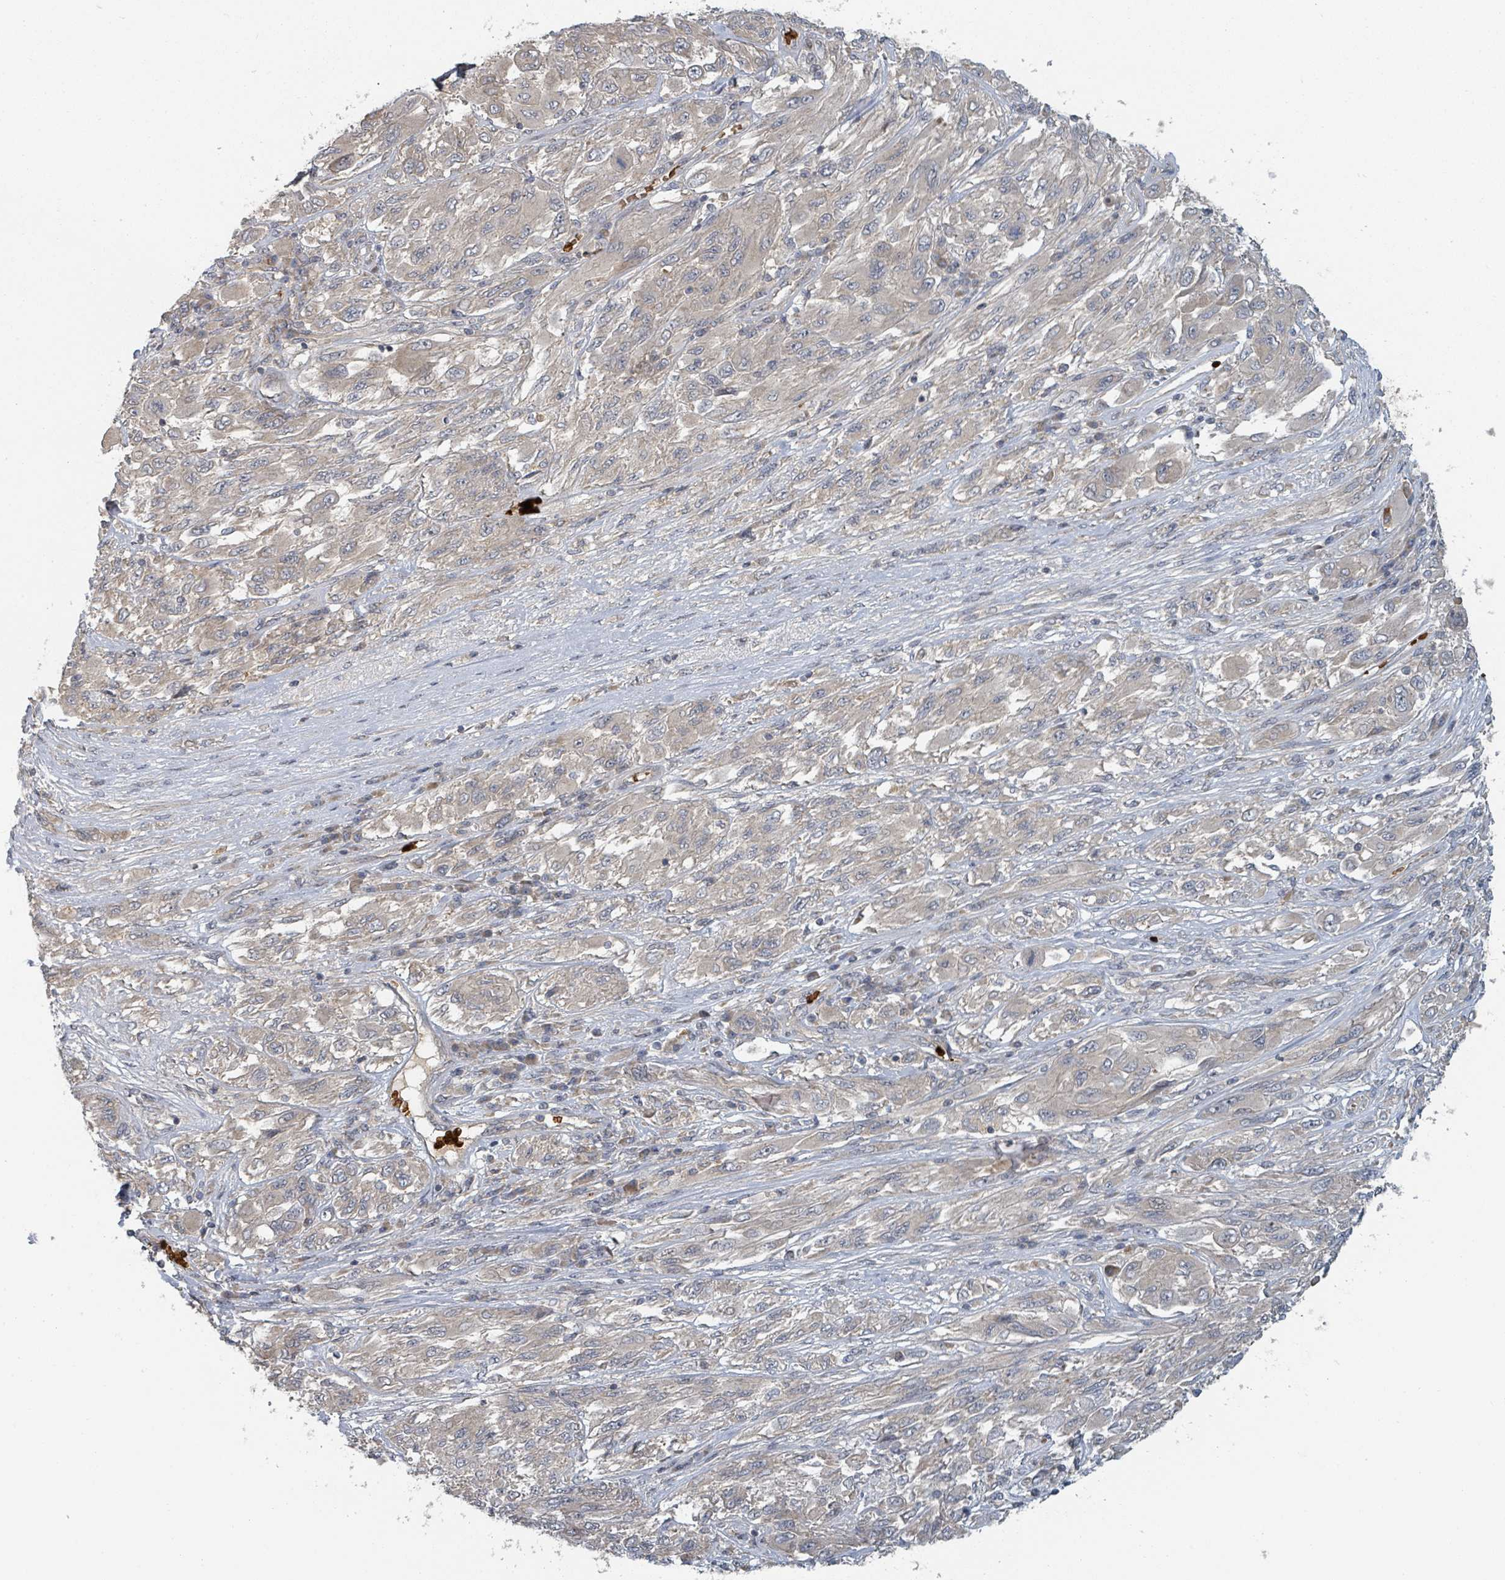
{"staining": {"intensity": "negative", "quantity": "none", "location": "none"}, "tissue": "melanoma", "cell_type": "Tumor cells", "image_type": "cancer", "snomed": [{"axis": "morphology", "description": "Malignant melanoma, NOS"}, {"axis": "topography", "description": "Skin"}], "caption": "Tumor cells show no significant protein positivity in melanoma.", "gene": "TRPC4AP", "patient": {"sex": "female", "age": 91}}